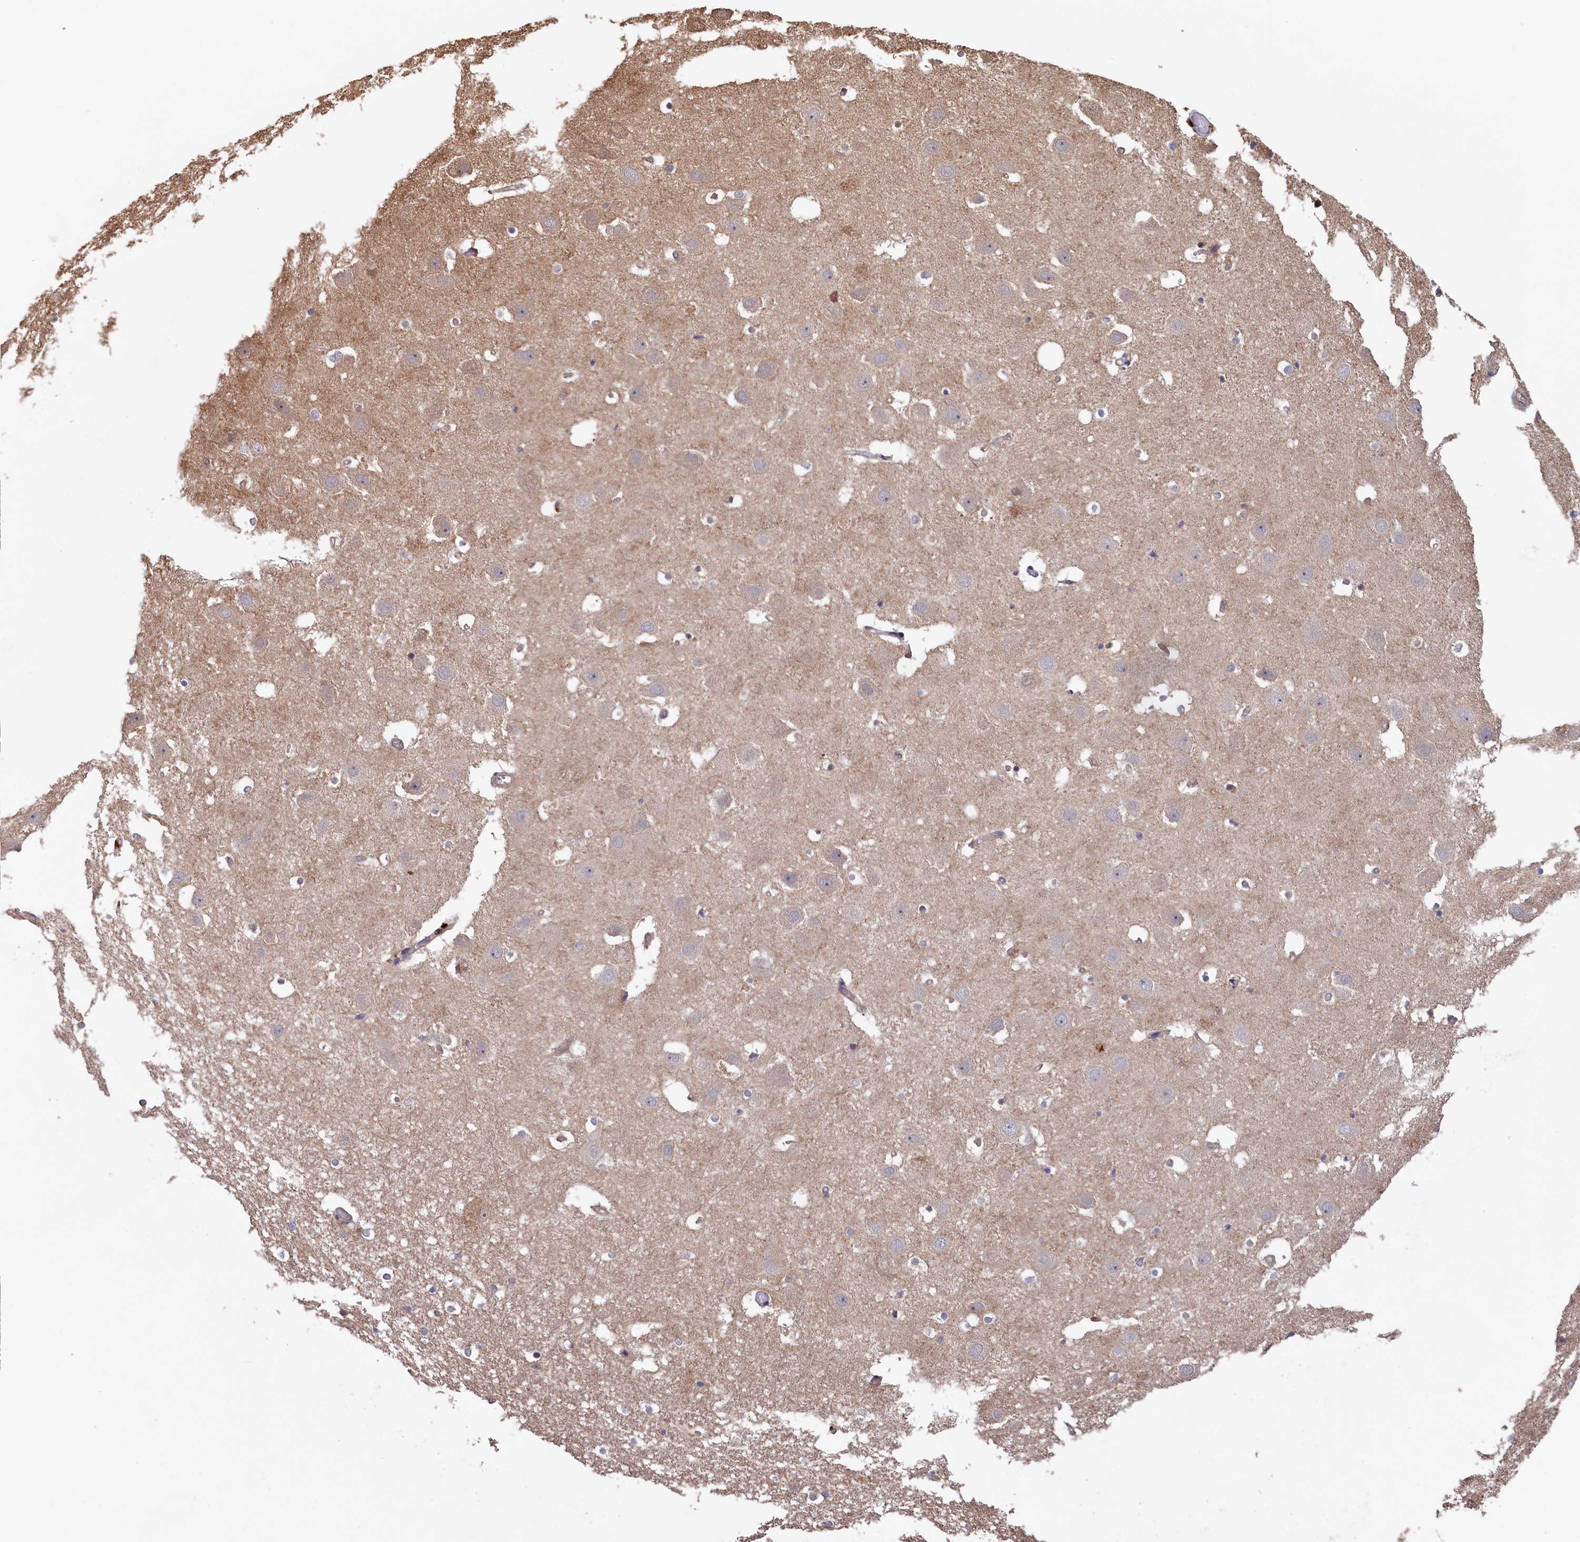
{"staining": {"intensity": "negative", "quantity": "none", "location": "none"}, "tissue": "hippocampus", "cell_type": "Glial cells", "image_type": "normal", "snomed": [{"axis": "morphology", "description": "Normal tissue, NOS"}, {"axis": "topography", "description": "Hippocampus"}], "caption": "DAB (3,3'-diaminobenzidine) immunohistochemical staining of benign hippocampus reveals no significant positivity in glial cells.", "gene": "GREB1L", "patient": {"sex": "female", "age": 52}}